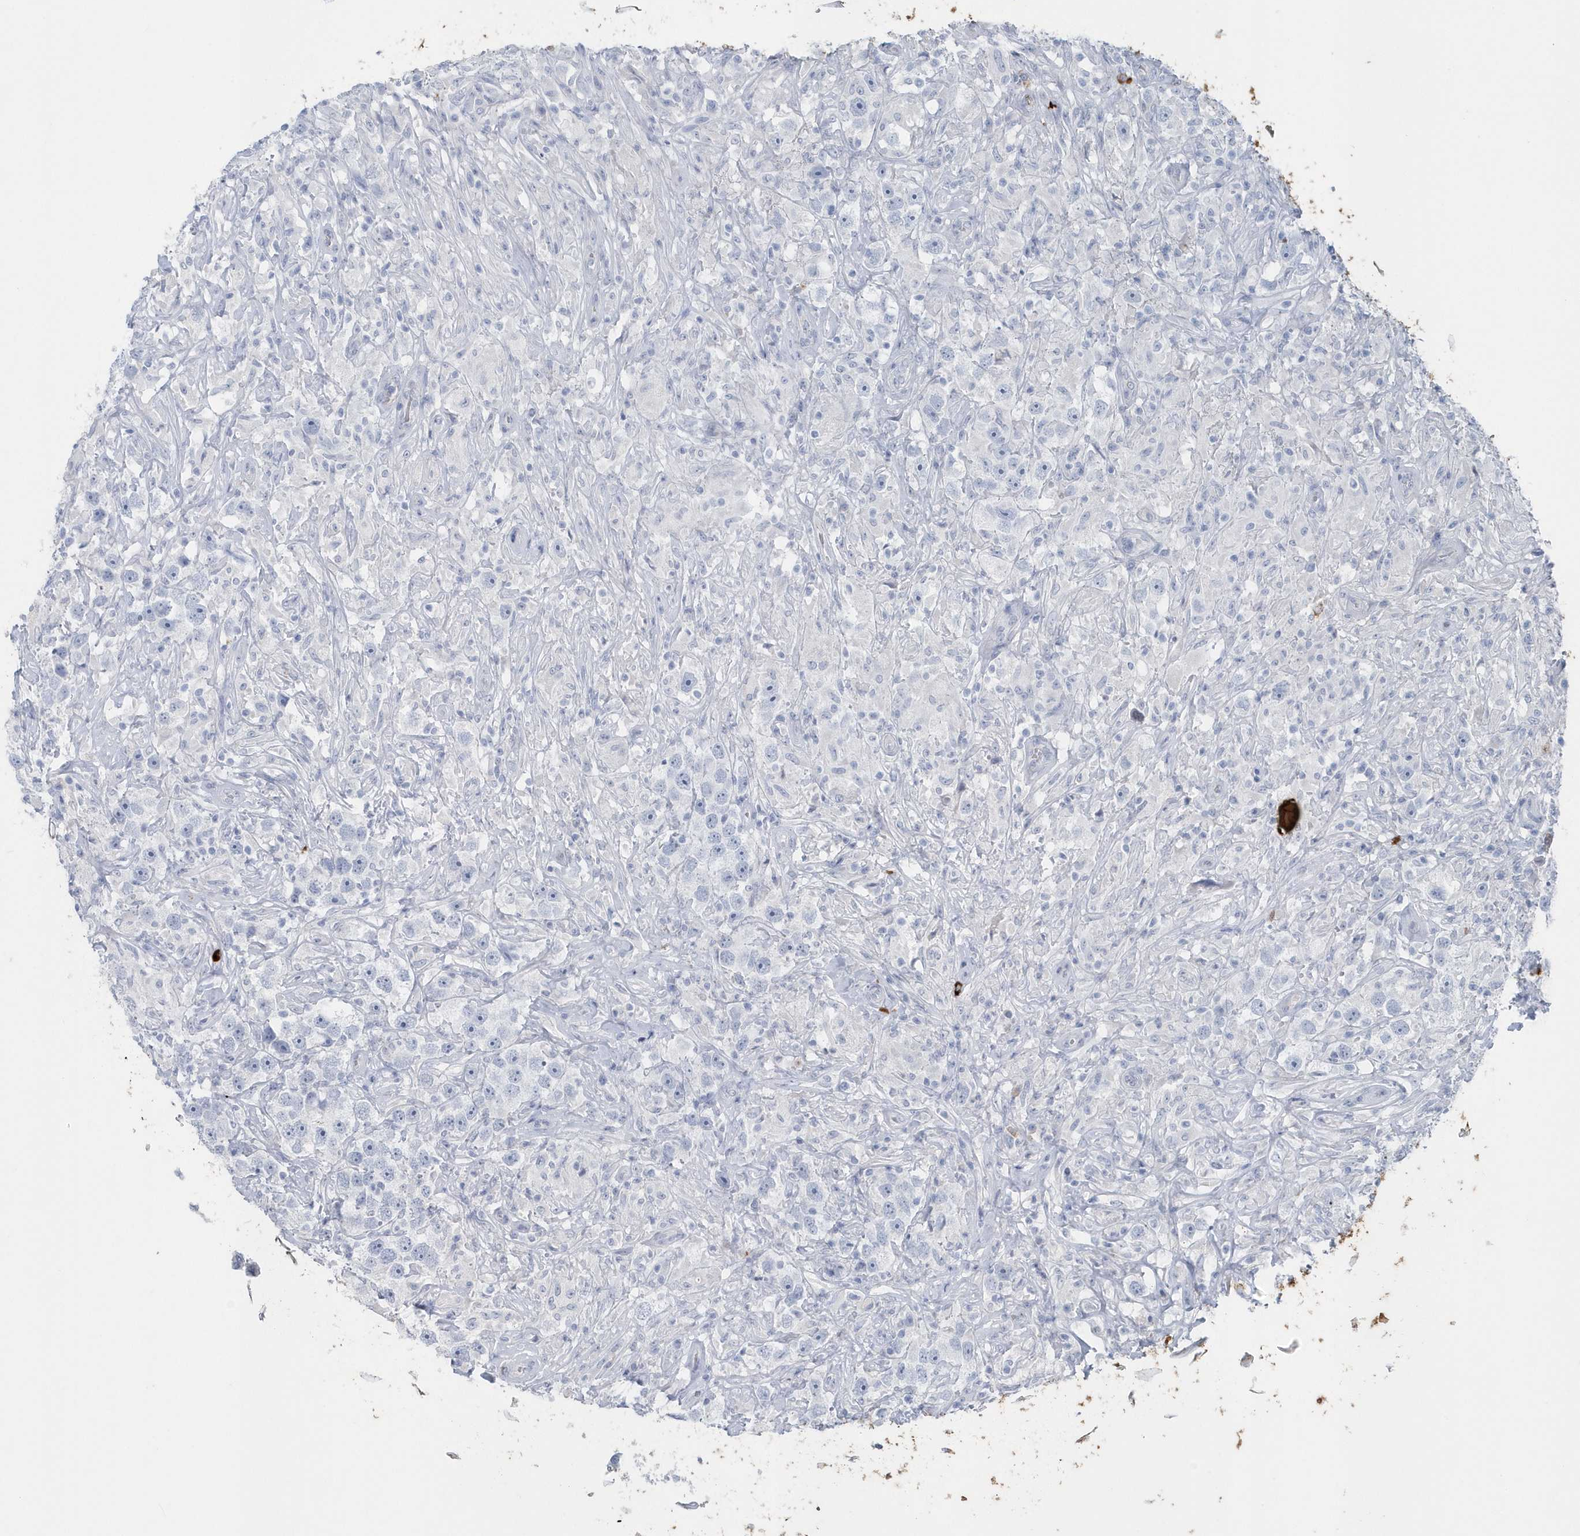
{"staining": {"intensity": "negative", "quantity": "none", "location": "none"}, "tissue": "testis cancer", "cell_type": "Tumor cells", "image_type": "cancer", "snomed": [{"axis": "morphology", "description": "Seminoma, NOS"}, {"axis": "topography", "description": "Testis"}], "caption": "This is an IHC micrograph of human testis seminoma. There is no positivity in tumor cells.", "gene": "JCHAIN", "patient": {"sex": "male", "age": 49}}